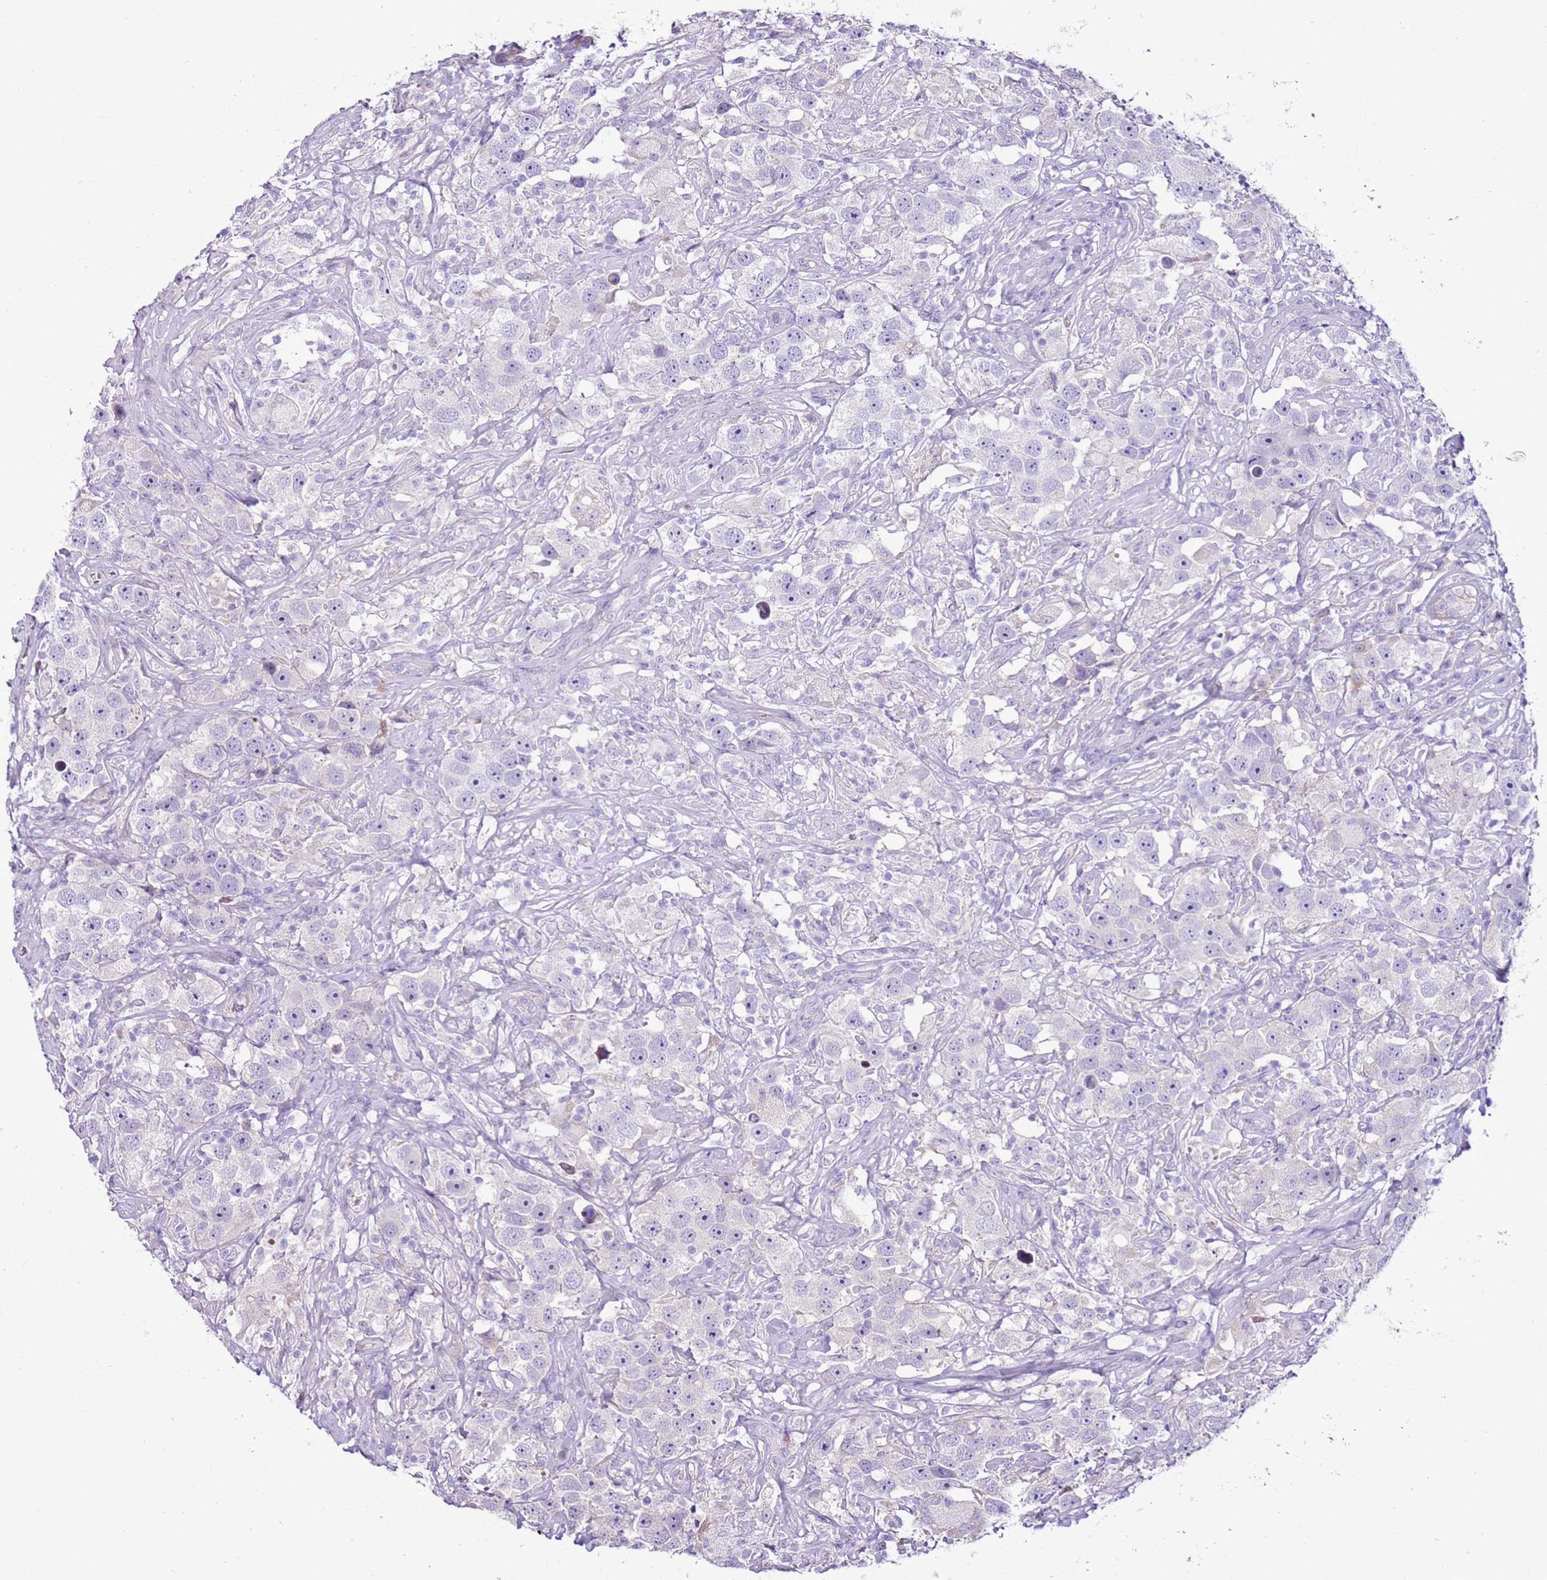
{"staining": {"intensity": "negative", "quantity": "none", "location": "none"}, "tissue": "testis cancer", "cell_type": "Tumor cells", "image_type": "cancer", "snomed": [{"axis": "morphology", "description": "Seminoma, NOS"}, {"axis": "topography", "description": "Testis"}], "caption": "High magnification brightfield microscopy of testis seminoma stained with DAB (3,3'-diaminobenzidine) (brown) and counterstained with hematoxylin (blue): tumor cells show no significant expression.", "gene": "SLC38A5", "patient": {"sex": "male", "age": 49}}